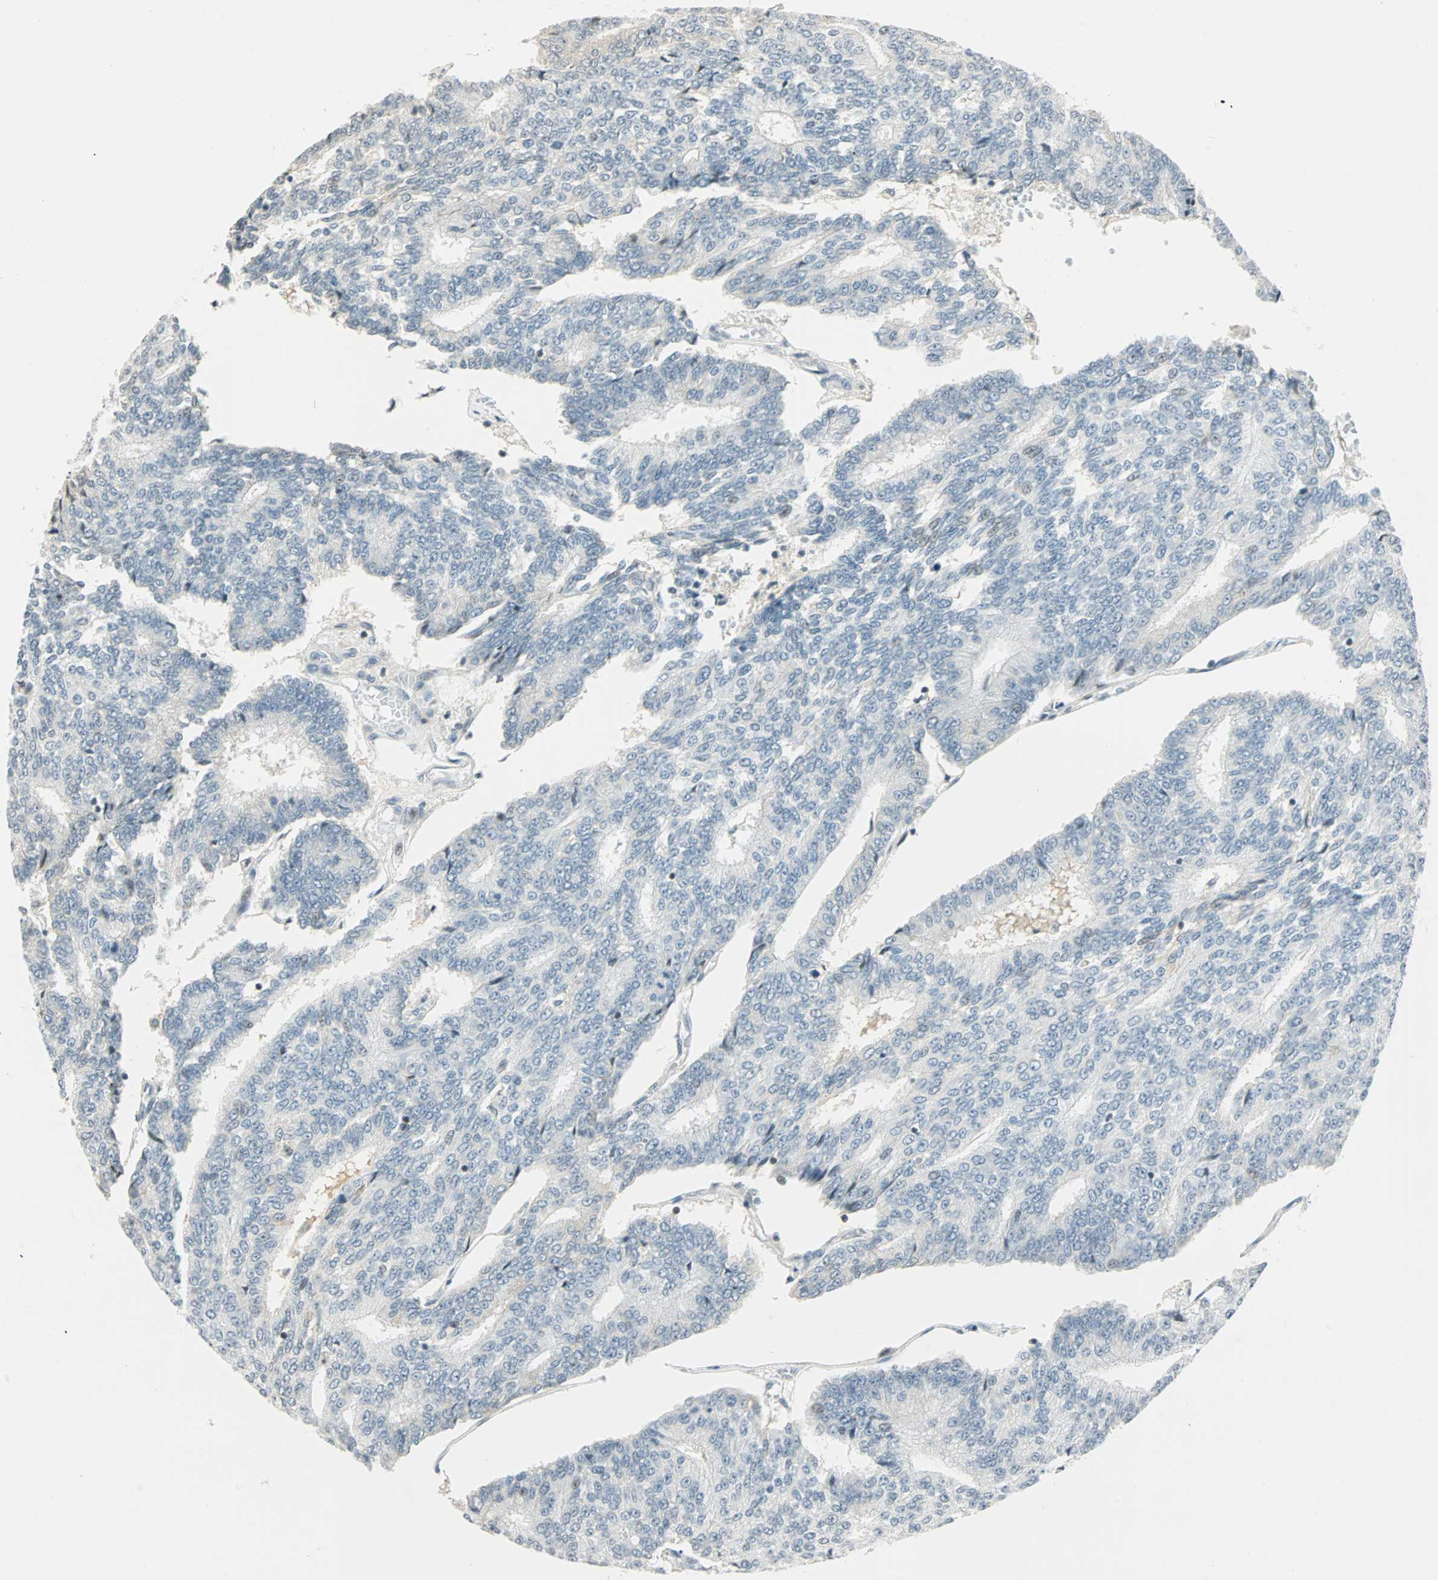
{"staining": {"intensity": "weak", "quantity": "<25%", "location": "nuclear"}, "tissue": "prostate cancer", "cell_type": "Tumor cells", "image_type": "cancer", "snomed": [{"axis": "morphology", "description": "Adenocarcinoma, High grade"}, {"axis": "topography", "description": "Prostate"}], "caption": "Tumor cells show no significant protein staining in adenocarcinoma (high-grade) (prostate).", "gene": "SMAD3", "patient": {"sex": "male", "age": 55}}